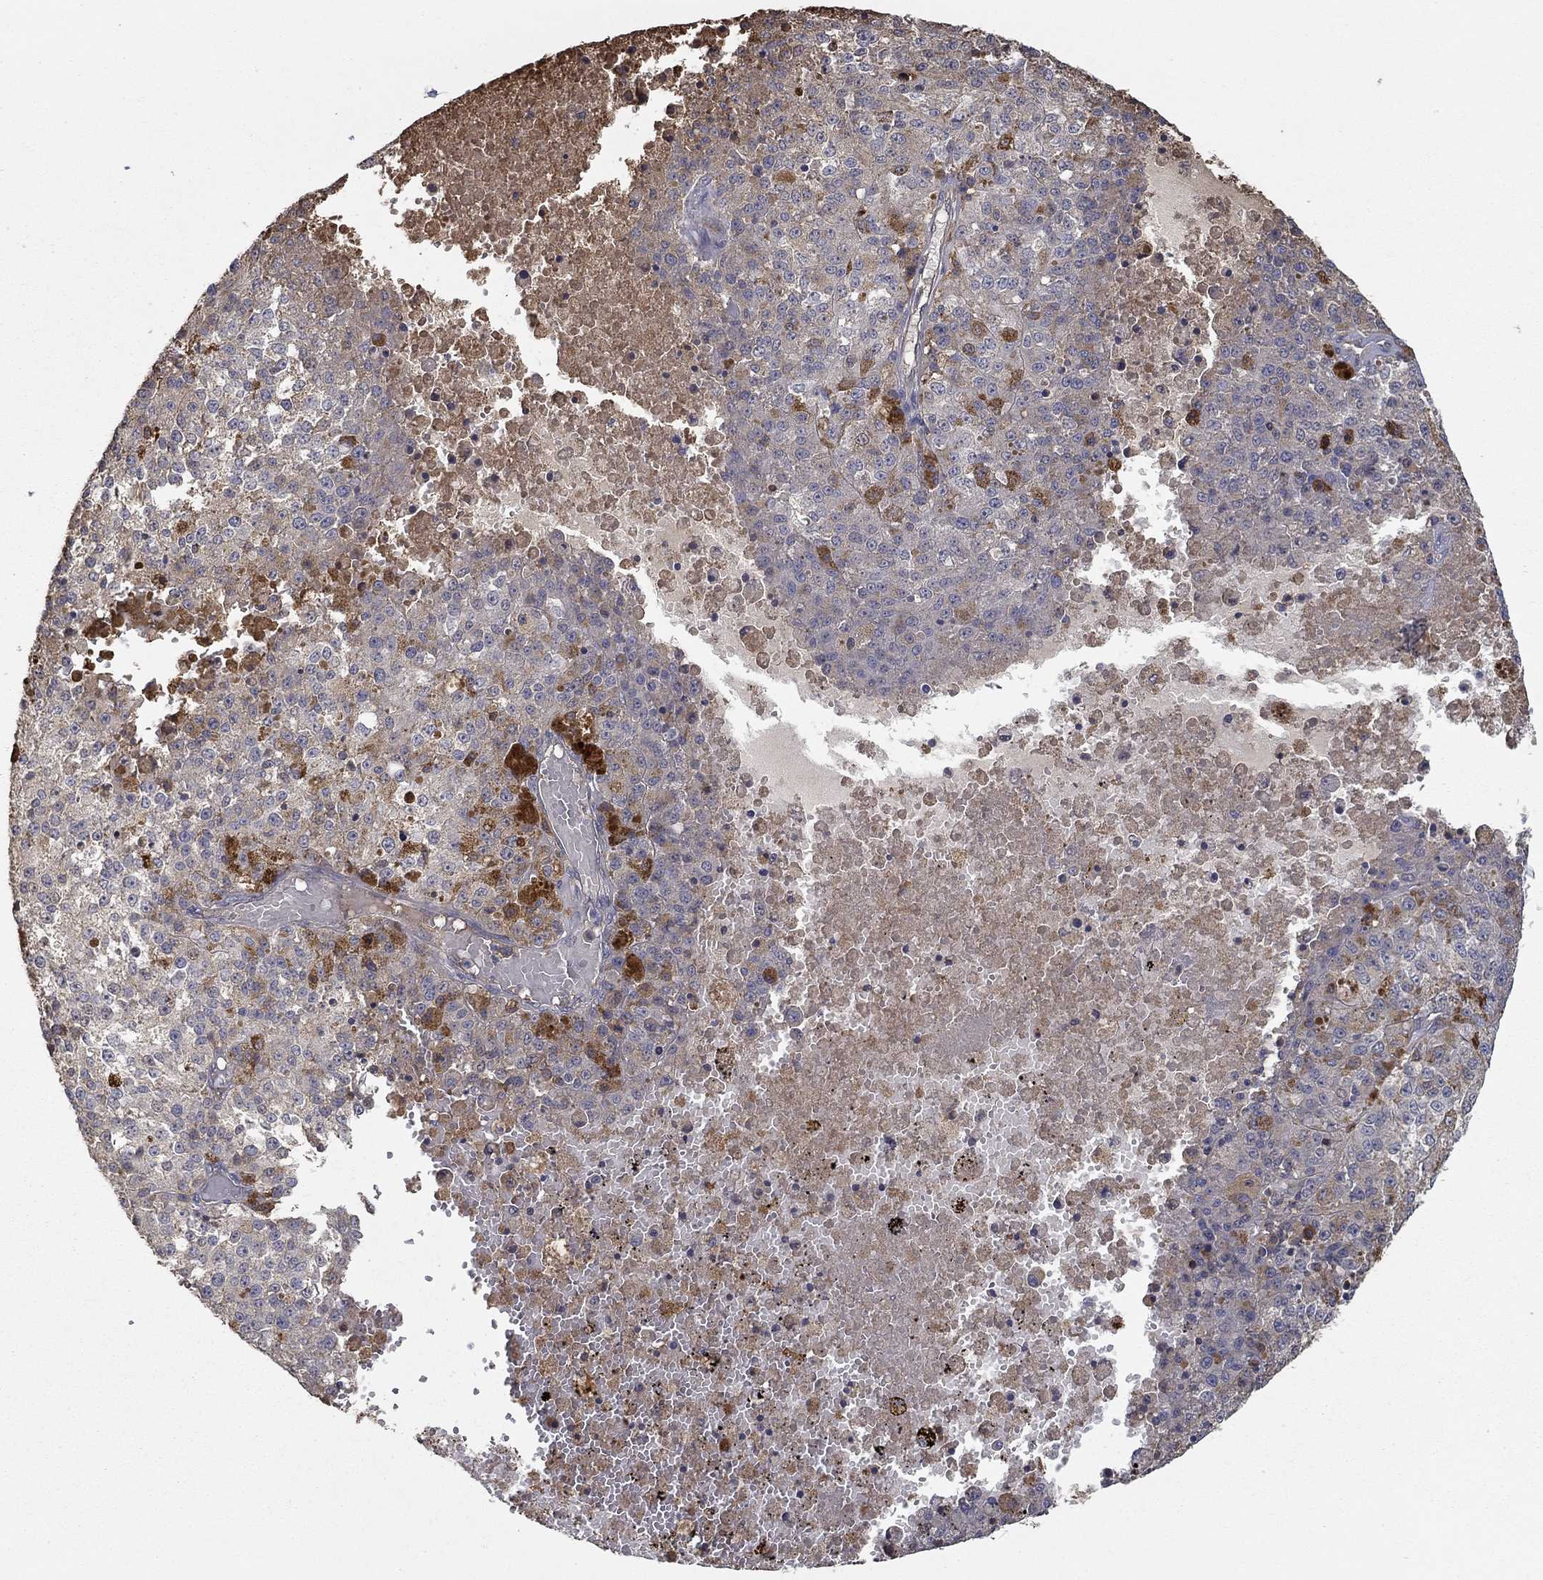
{"staining": {"intensity": "negative", "quantity": "none", "location": "none"}, "tissue": "melanoma", "cell_type": "Tumor cells", "image_type": "cancer", "snomed": [{"axis": "morphology", "description": "Malignant melanoma, Metastatic site"}, {"axis": "topography", "description": "Lymph node"}], "caption": "Malignant melanoma (metastatic site) was stained to show a protein in brown. There is no significant staining in tumor cells.", "gene": "IL10", "patient": {"sex": "female", "age": 64}}